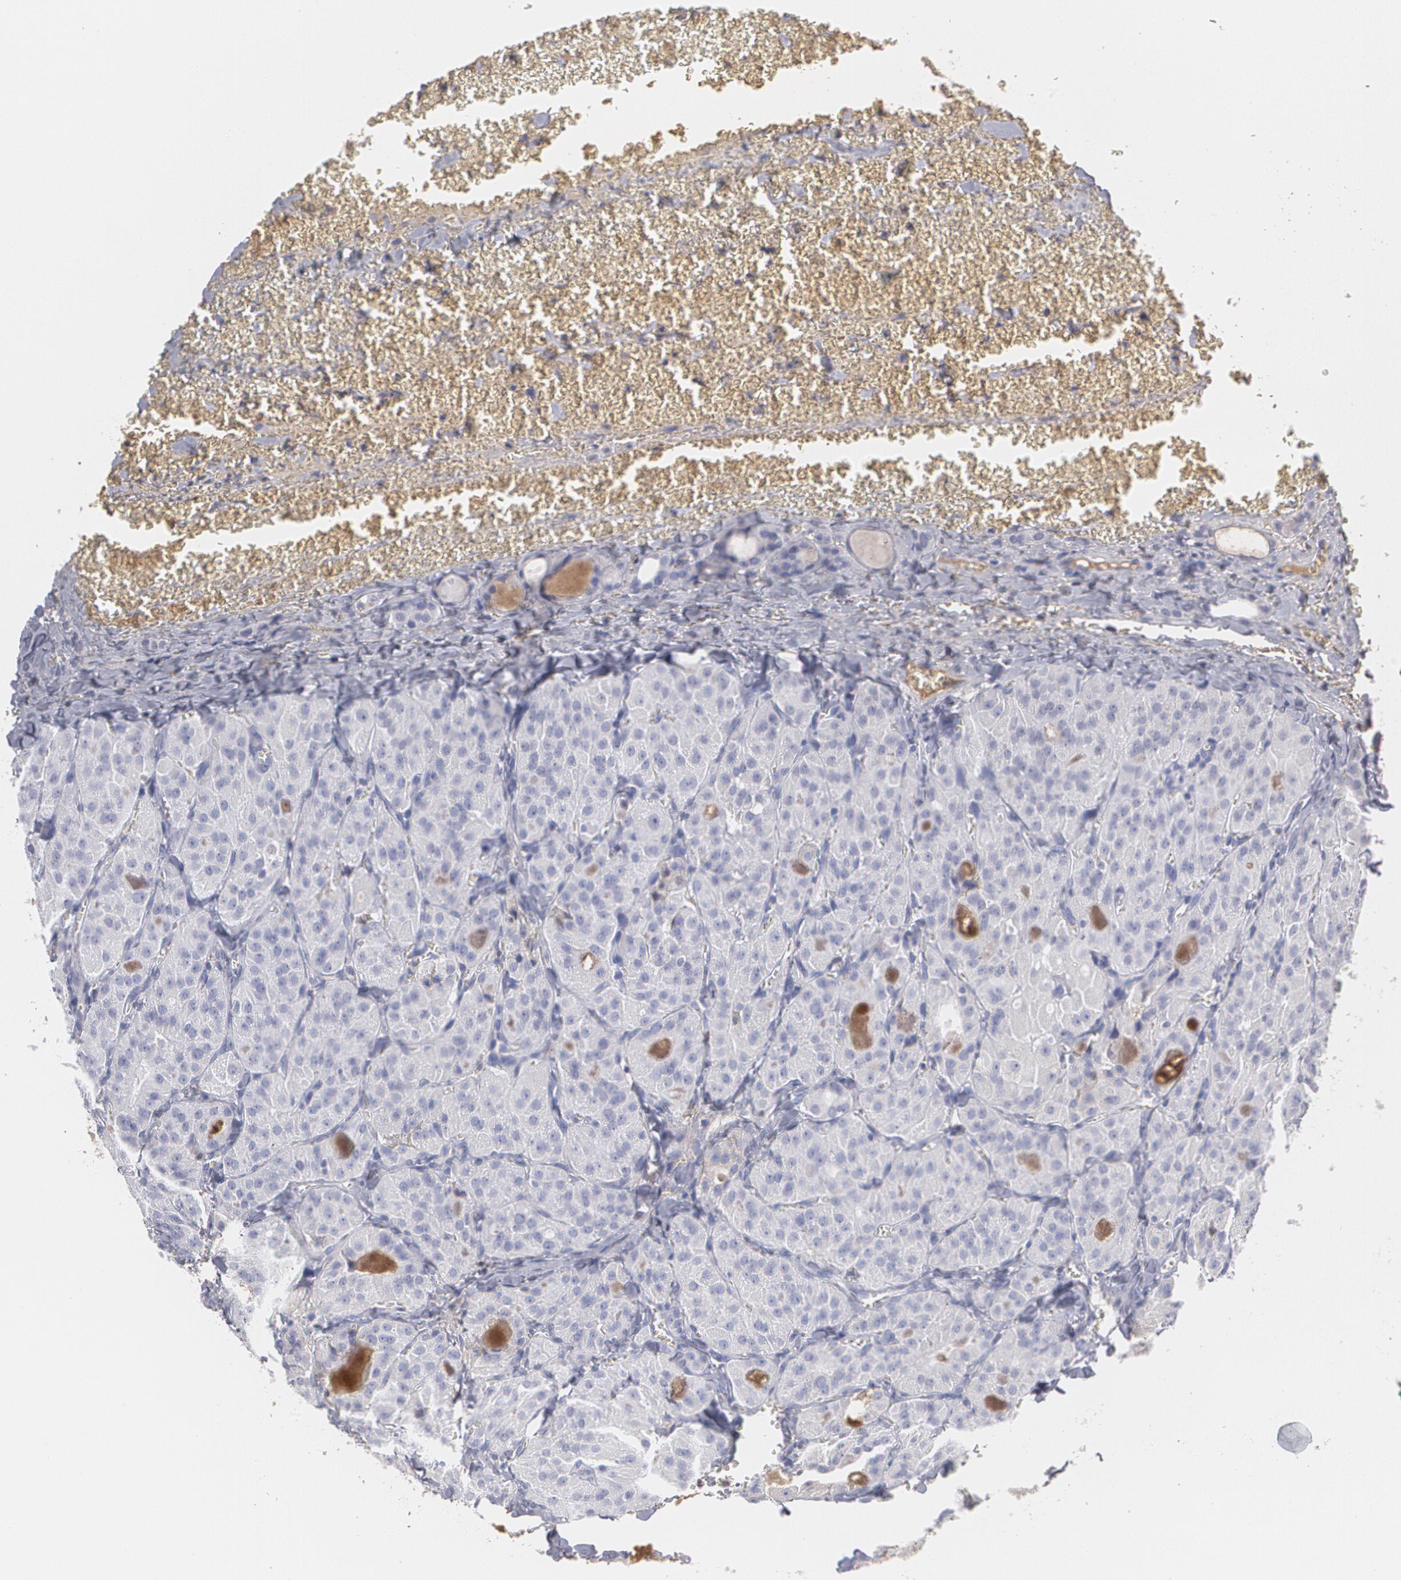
{"staining": {"intensity": "negative", "quantity": "none", "location": "none"}, "tissue": "thyroid cancer", "cell_type": "Tumor cells", "image_type": "cancer", "snomed": [{"axis": "morphology", "description": "Carcinoma, NOS"}, {"axis": "topography", "description": "Thyroid gland"}], "caption": "High magnification brightfield microscopy of carcinoma (thyroid) stained with DAB (3,3'-diaminobenzidine) (brown) and counterstained with hematoxylin (blue): tumor cells show no significant staining.", "gene": "SERPINA1", "patient": {"sex": "male", "age": 76}}